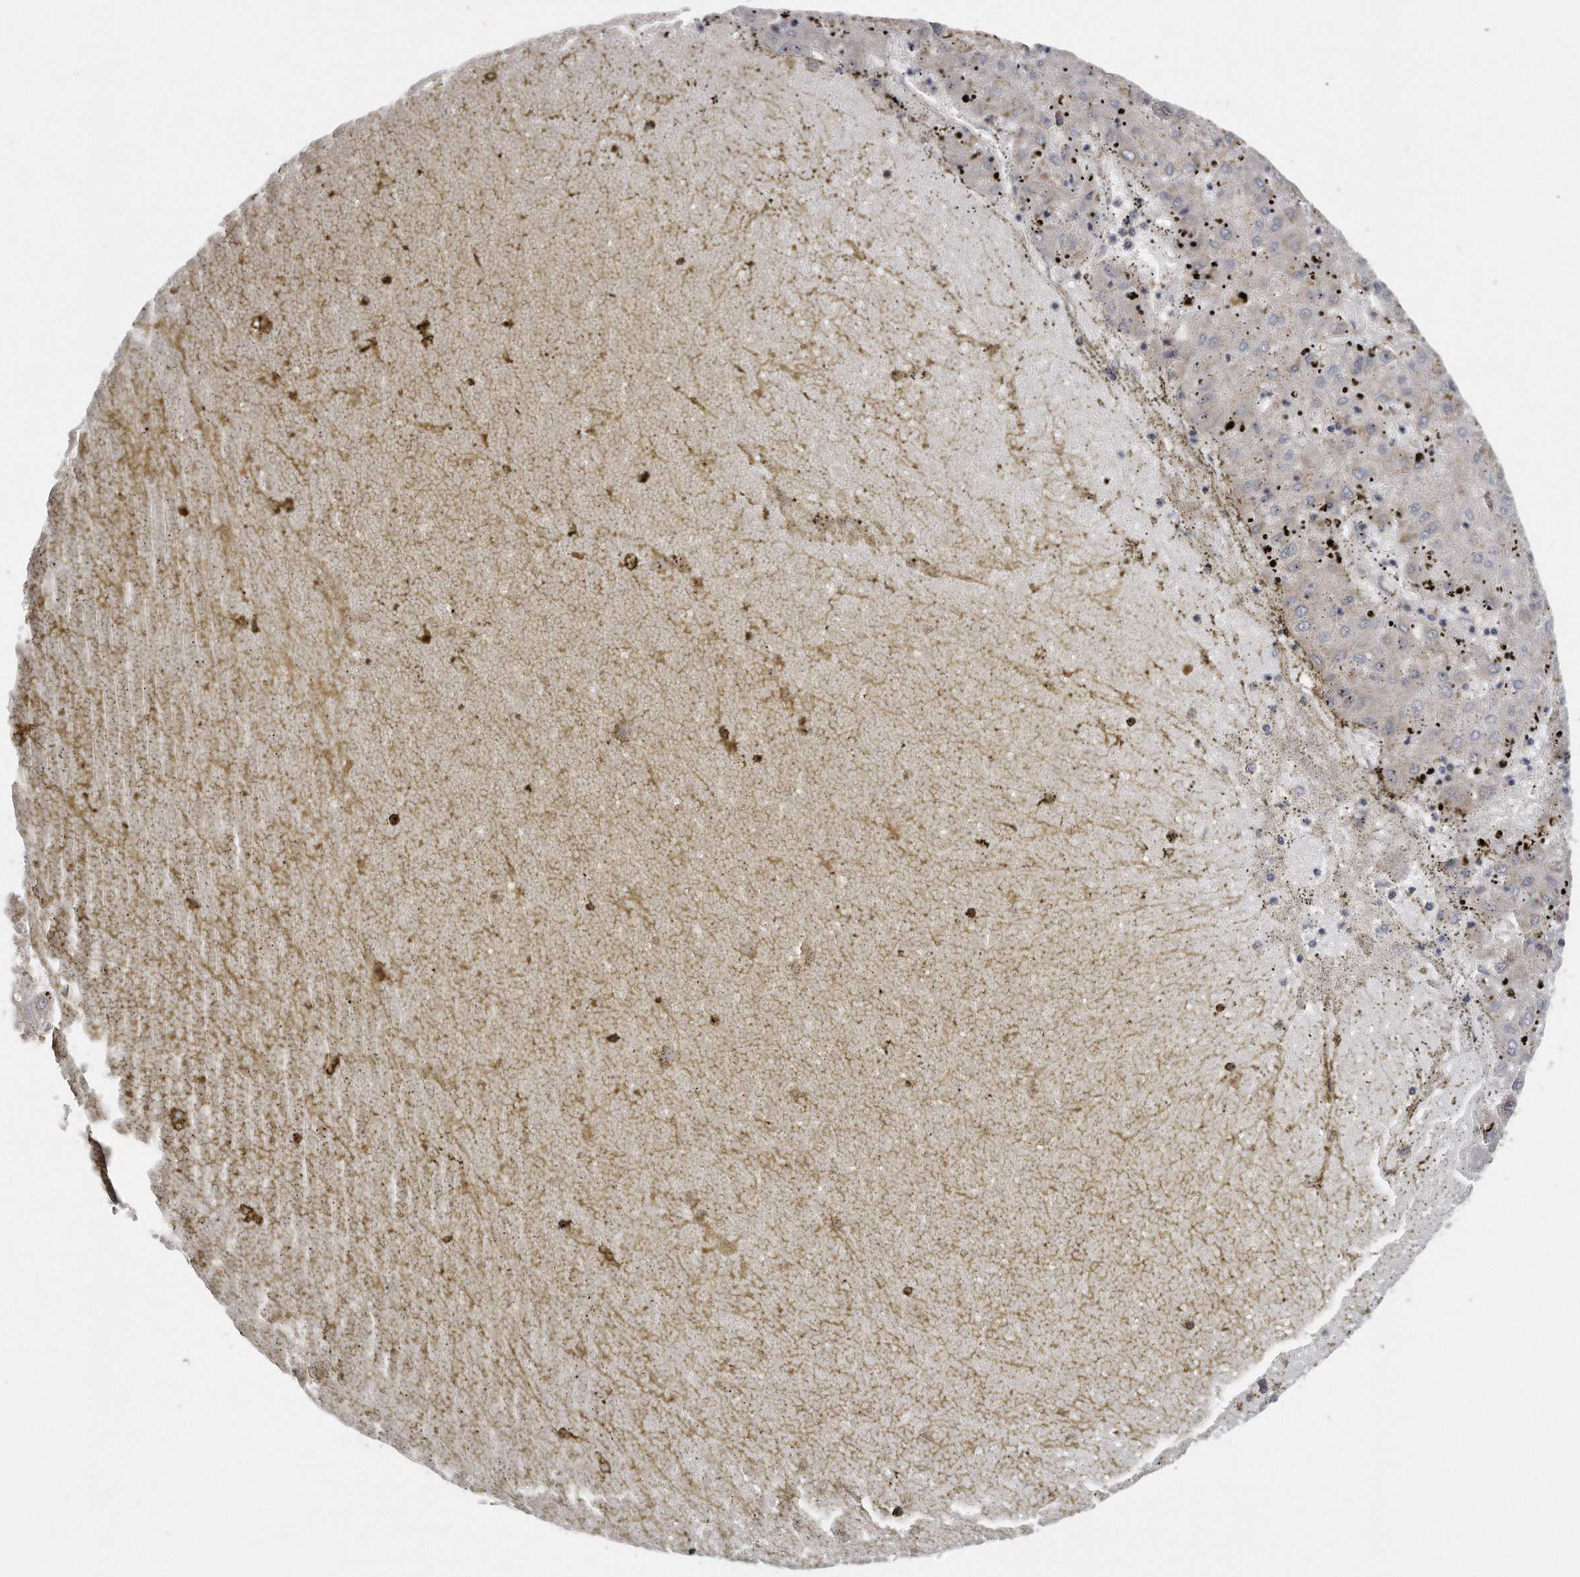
{"staining": {"intensity": "weak", "quantity": "<25%", "location": "cytoplasmic/membranous"}, "tissue": "liver cancer", "cell_type": "Tumor cells", "image_type": "cancer", "snomed": [{"axis": "morphology", "description": "Carcinoma, Hepatocellular, NOS"}, {"axis": "topography", "description": "Liver"}], "caption": "This micrograph is of liver cancer stained with IHC to label a protein in brown with the nuclei are counter-stained blue. There is no expression in tumor cells. (Stains: DAB (3,3'-diaminobenzidine) immunohistochemistry with hematoxylin counter stain, Microscopy: brightfield microscopy at high magnification).", "gene": "EIF3I", "patient": {"sex": "male", "age": 72}}